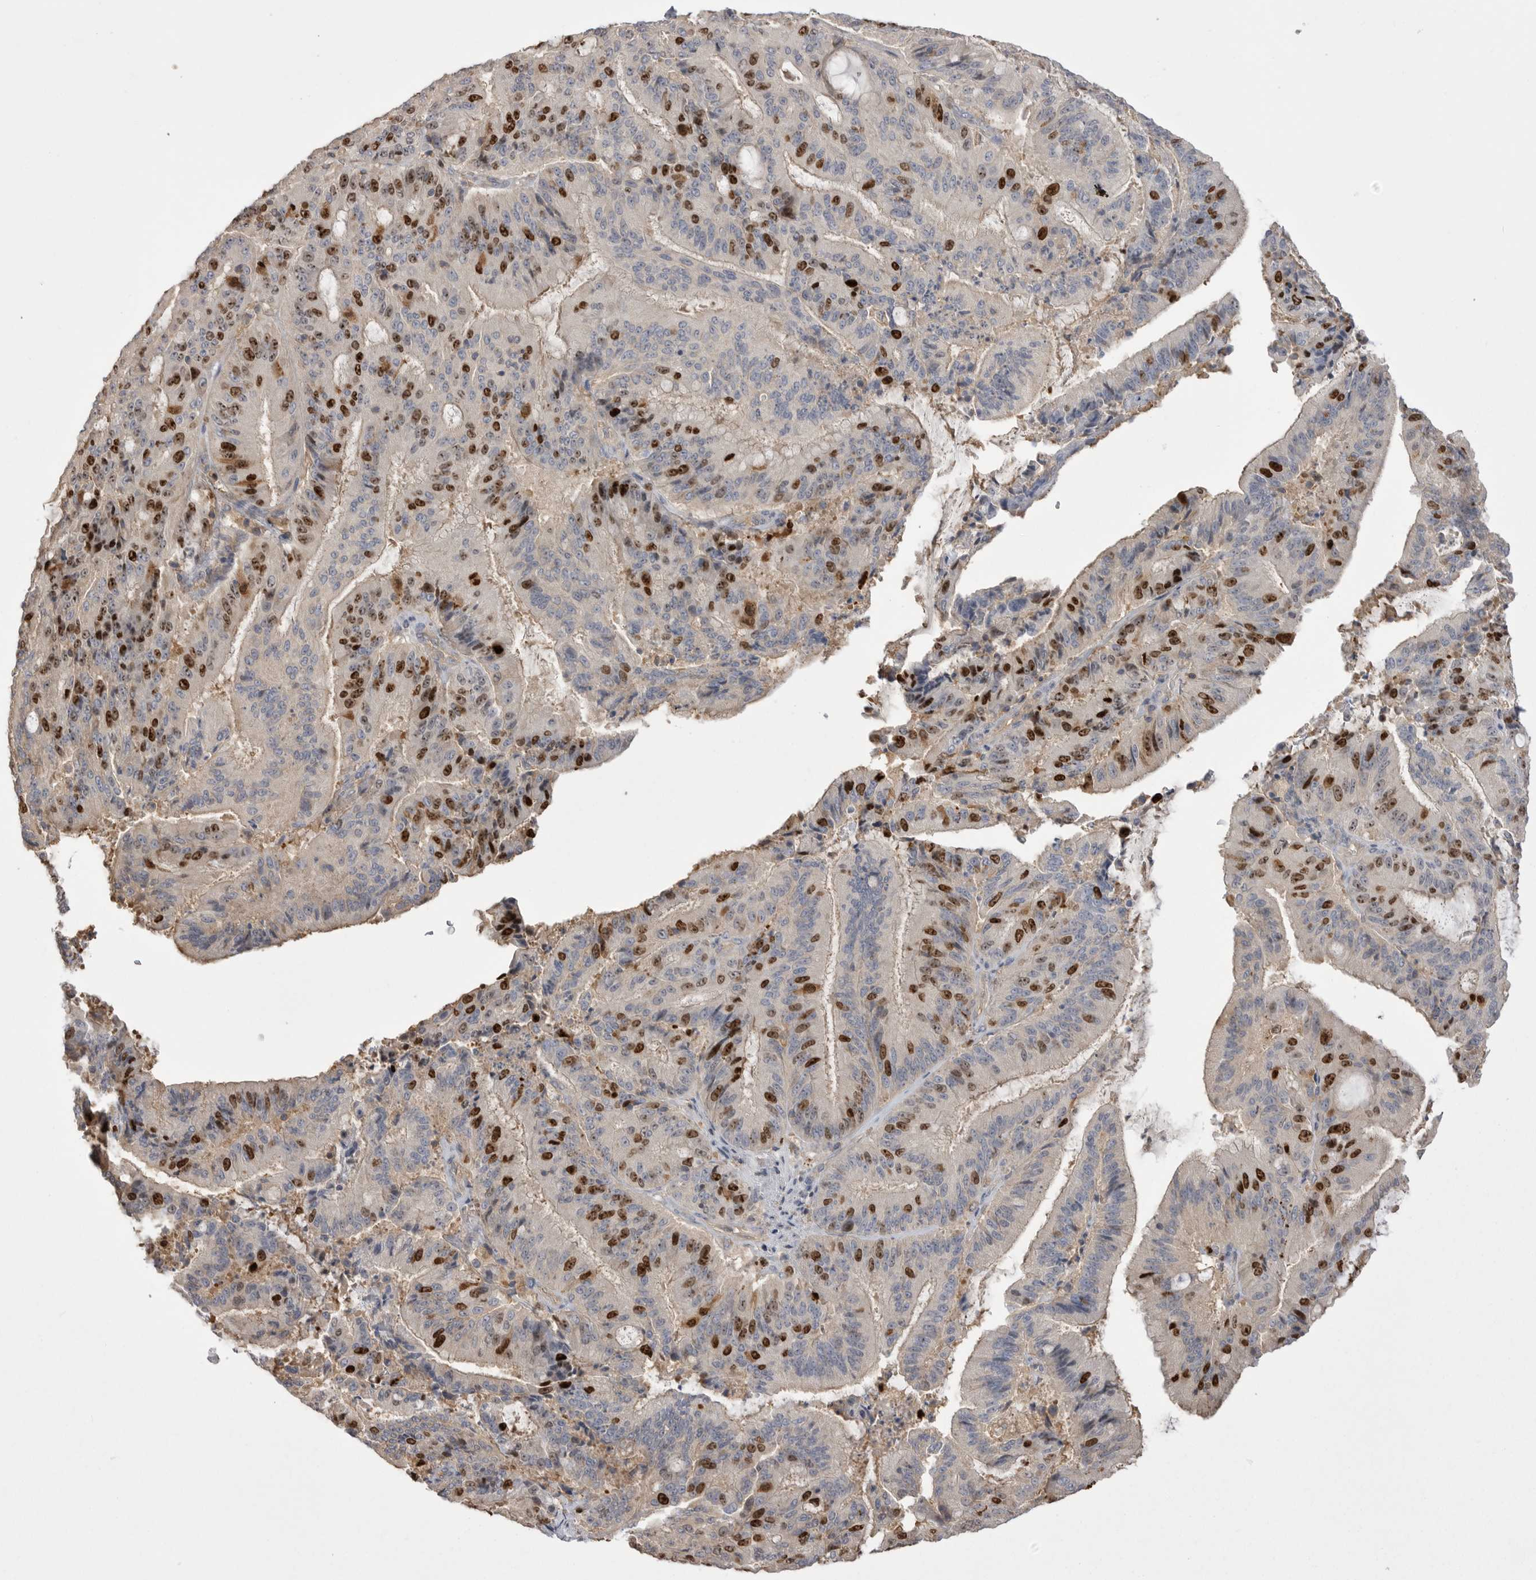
{"staining": {"intensity": "strong", "quantity": "25%-75%", "location": "nuclear"}, "tissue": "liver cancer", "cell_type": "Tumor cells", "image_type": "cancer", "snomed": [{"axis": "morphology", "description": "Normal tissue, NOS"}, {"axis": "morphology", "description": "Cholangiocarcinoma"}, {"axis": "topography", "description": "Liver"}, {"axis": "topography", "description": "Peripheral nerve tissue"}], "caption": "The micrograph exhibits immunohistochemical staining of liver cancer (cholangiocarcinoma). There is strong nuclear expression is seen in about 25%-75% of tumor cells. (brown staining indicates protein expression, while blue staining denotes nuclei).", "gene": "TOP2A", "patient": {"sex": "female", "age": 73}}